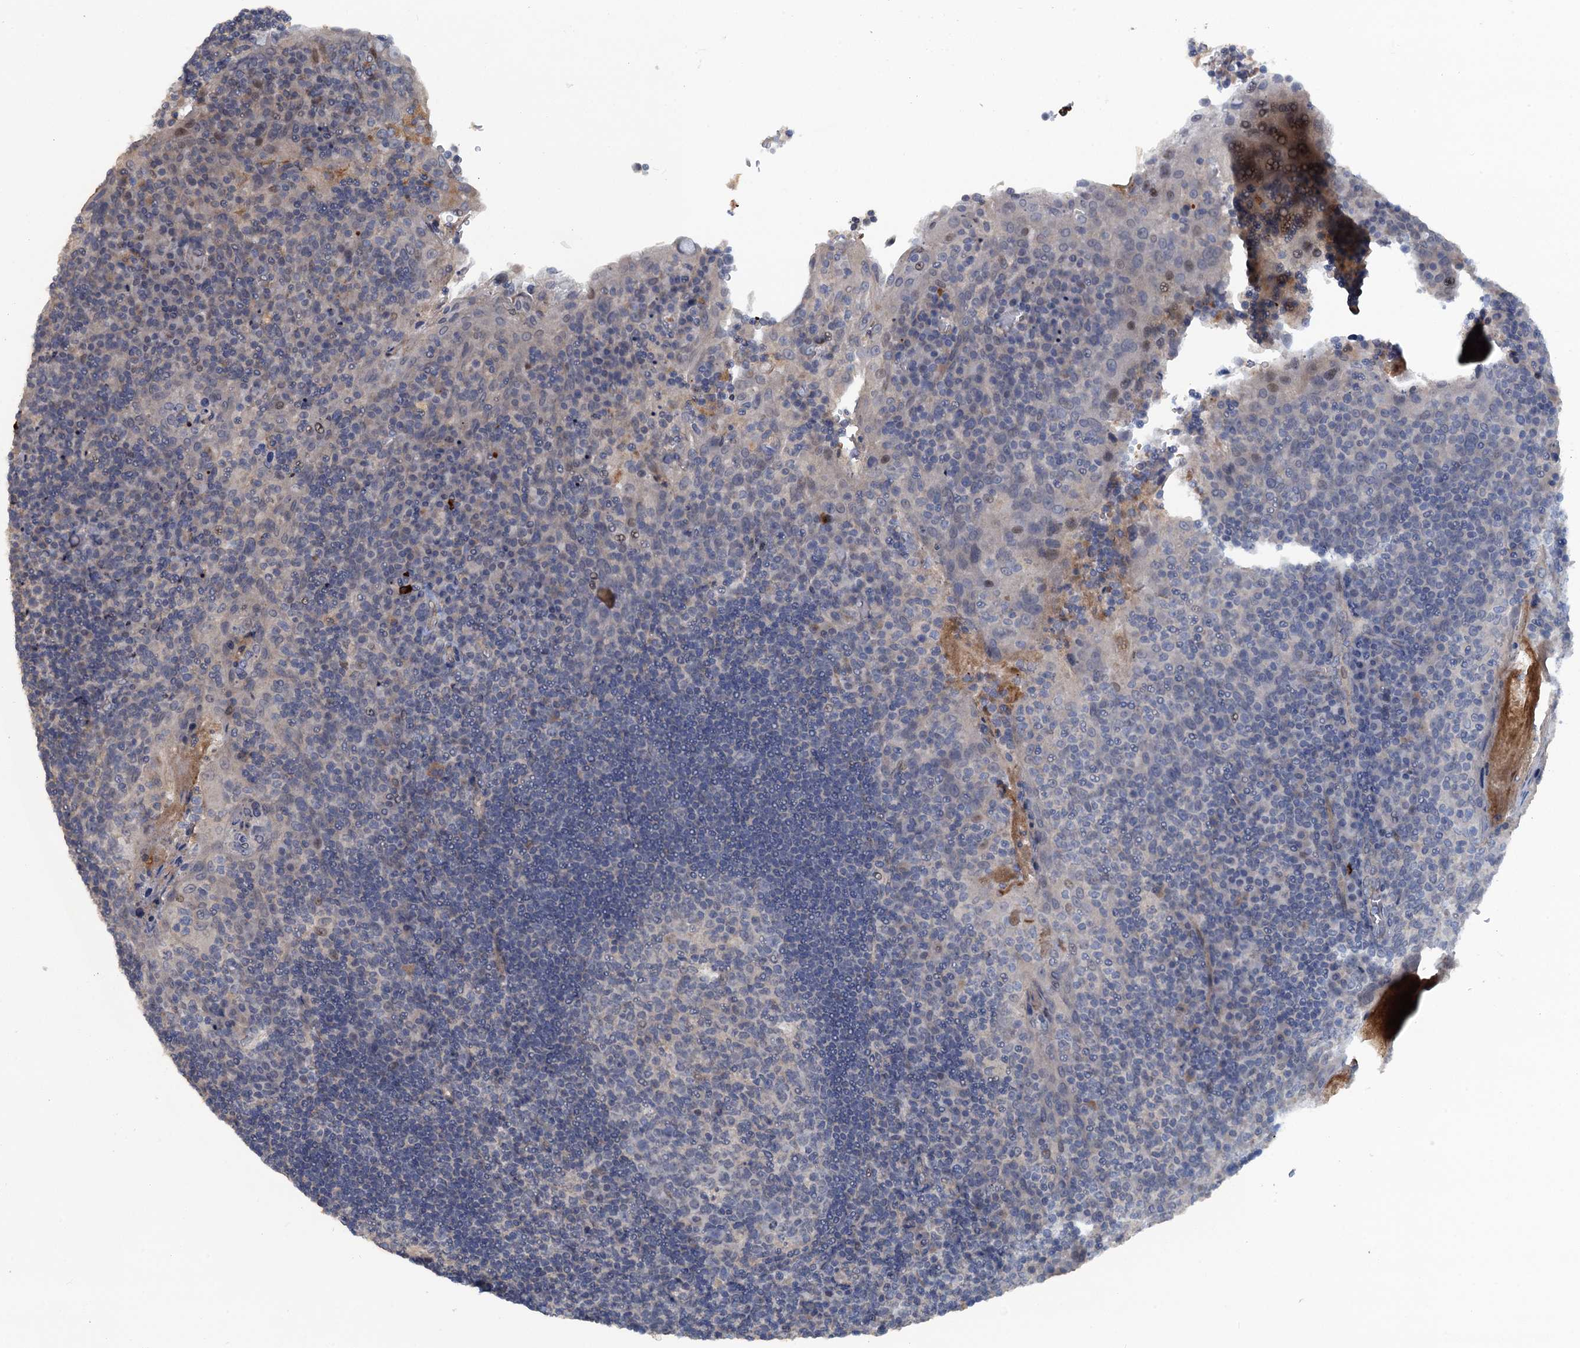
{"staining": {"intensity": "negative", "quantity": "none", "location": "none"}, "tissue": "tonsil", "cell_type": "Germinal center cells", "image_type": "normal", "snomed": [{"axis": "morphology", "description": "Normal tissue, NOS"}, {"axis": "topography", "description": "Tonsil"}], "caption": "Immunohistochemical staining of unremarkable human tonsil shows no significant expression in germinal center cells. The staining was performed using DAB to visualize the protein expression in brown, while the nuclei were stained in blue with hematoxylin (Magnification: 20x).", "gene": "MYO16", "patient": {"sex": "male", "age": 17}}